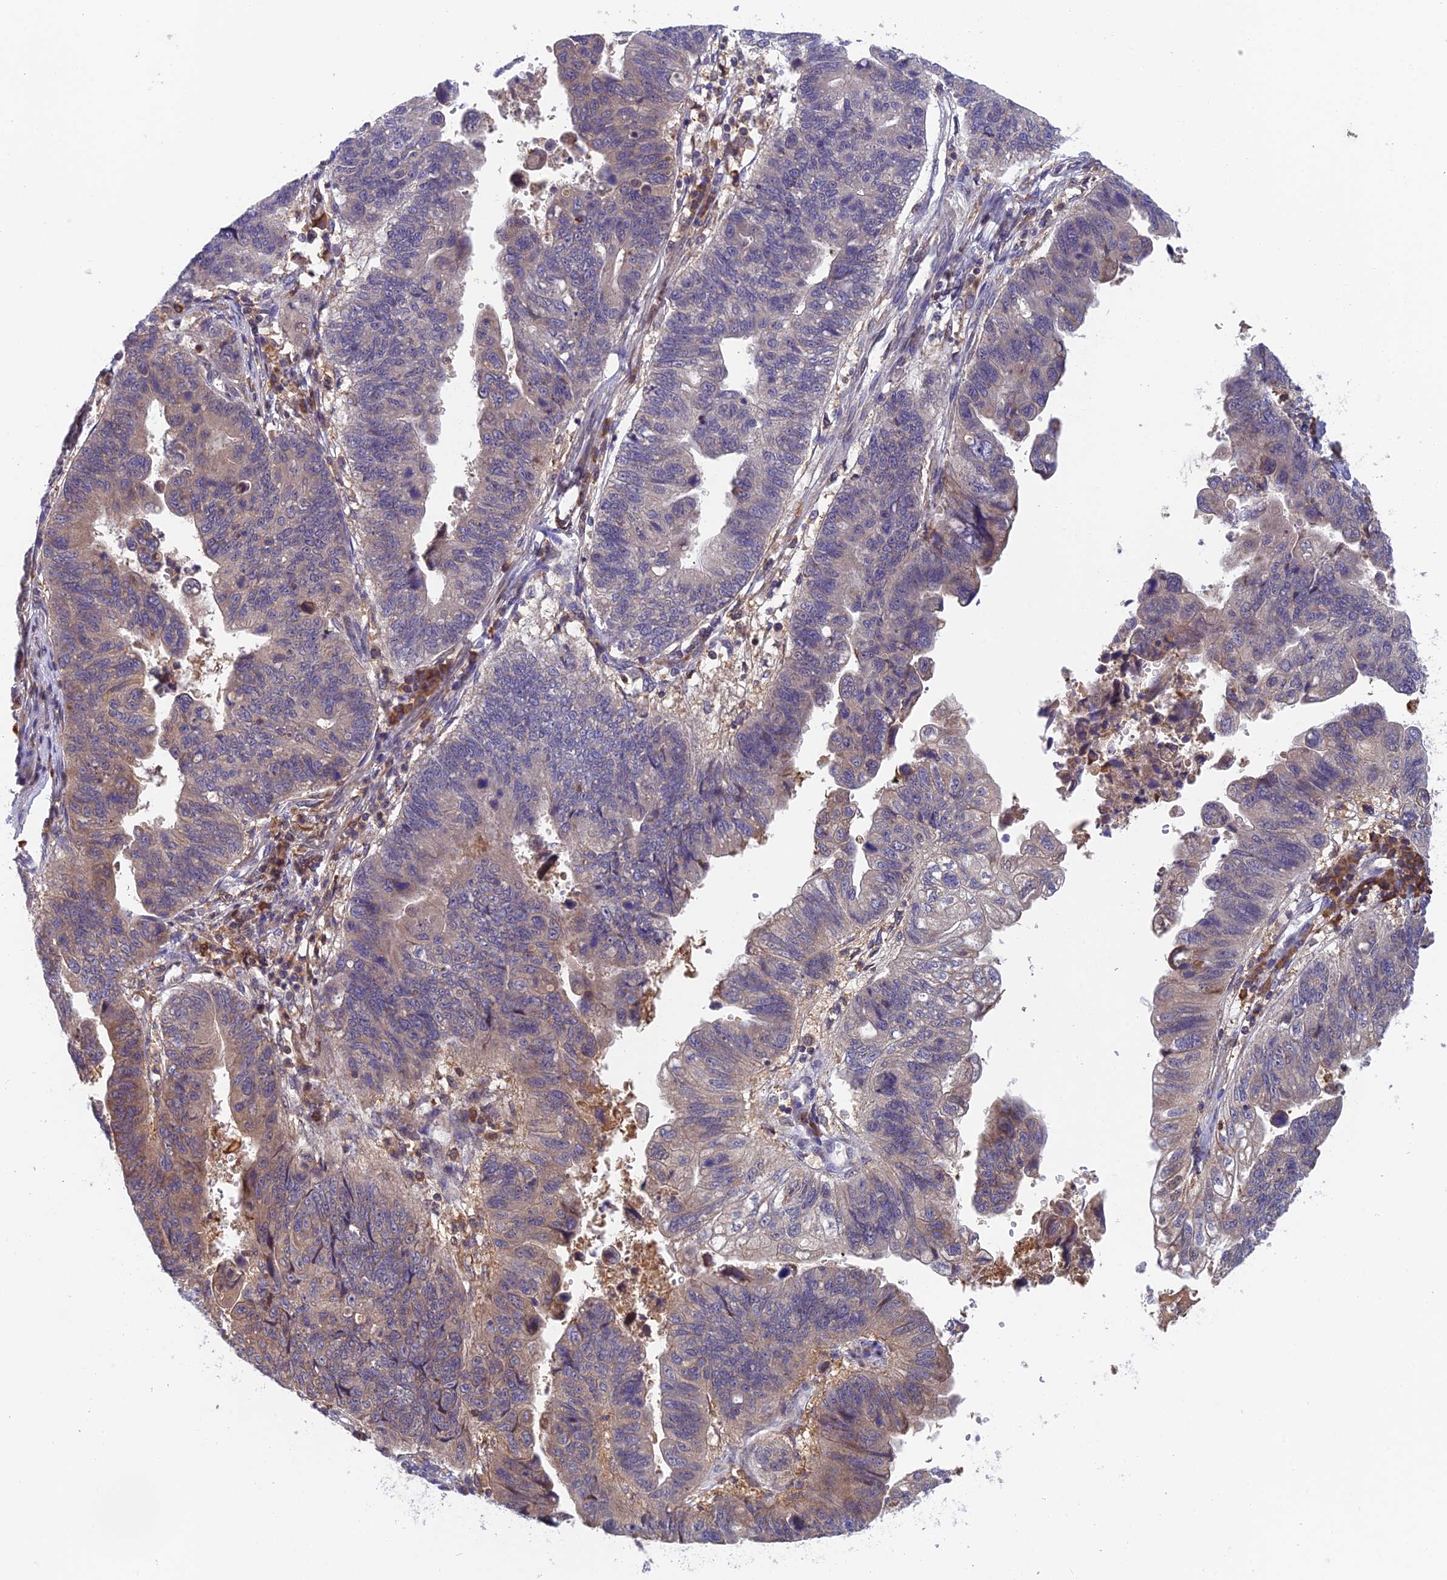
{"staining": {"intensity": "weak", "quantity": "25%-75%", "location": "cytoplasmic/membranous"}, "tissue": "stomach cancer", "cell_type": "Tumor cells", "image_type": "cancer", "snomed": [{"axis": "morphology", "description": "Adenocarcinoma, NOS"}, {"axis": "topography", "description": "Stomach"}], "caption": "This is an image of immunohistochemistry (IHC) staining of stomach cancer (adenocarcinoma), which shows weak expression in the cytoplasmic/membranous of tumor cells.", "gene": "IPO5", "patient": {"sex": "male", "age": 59}}